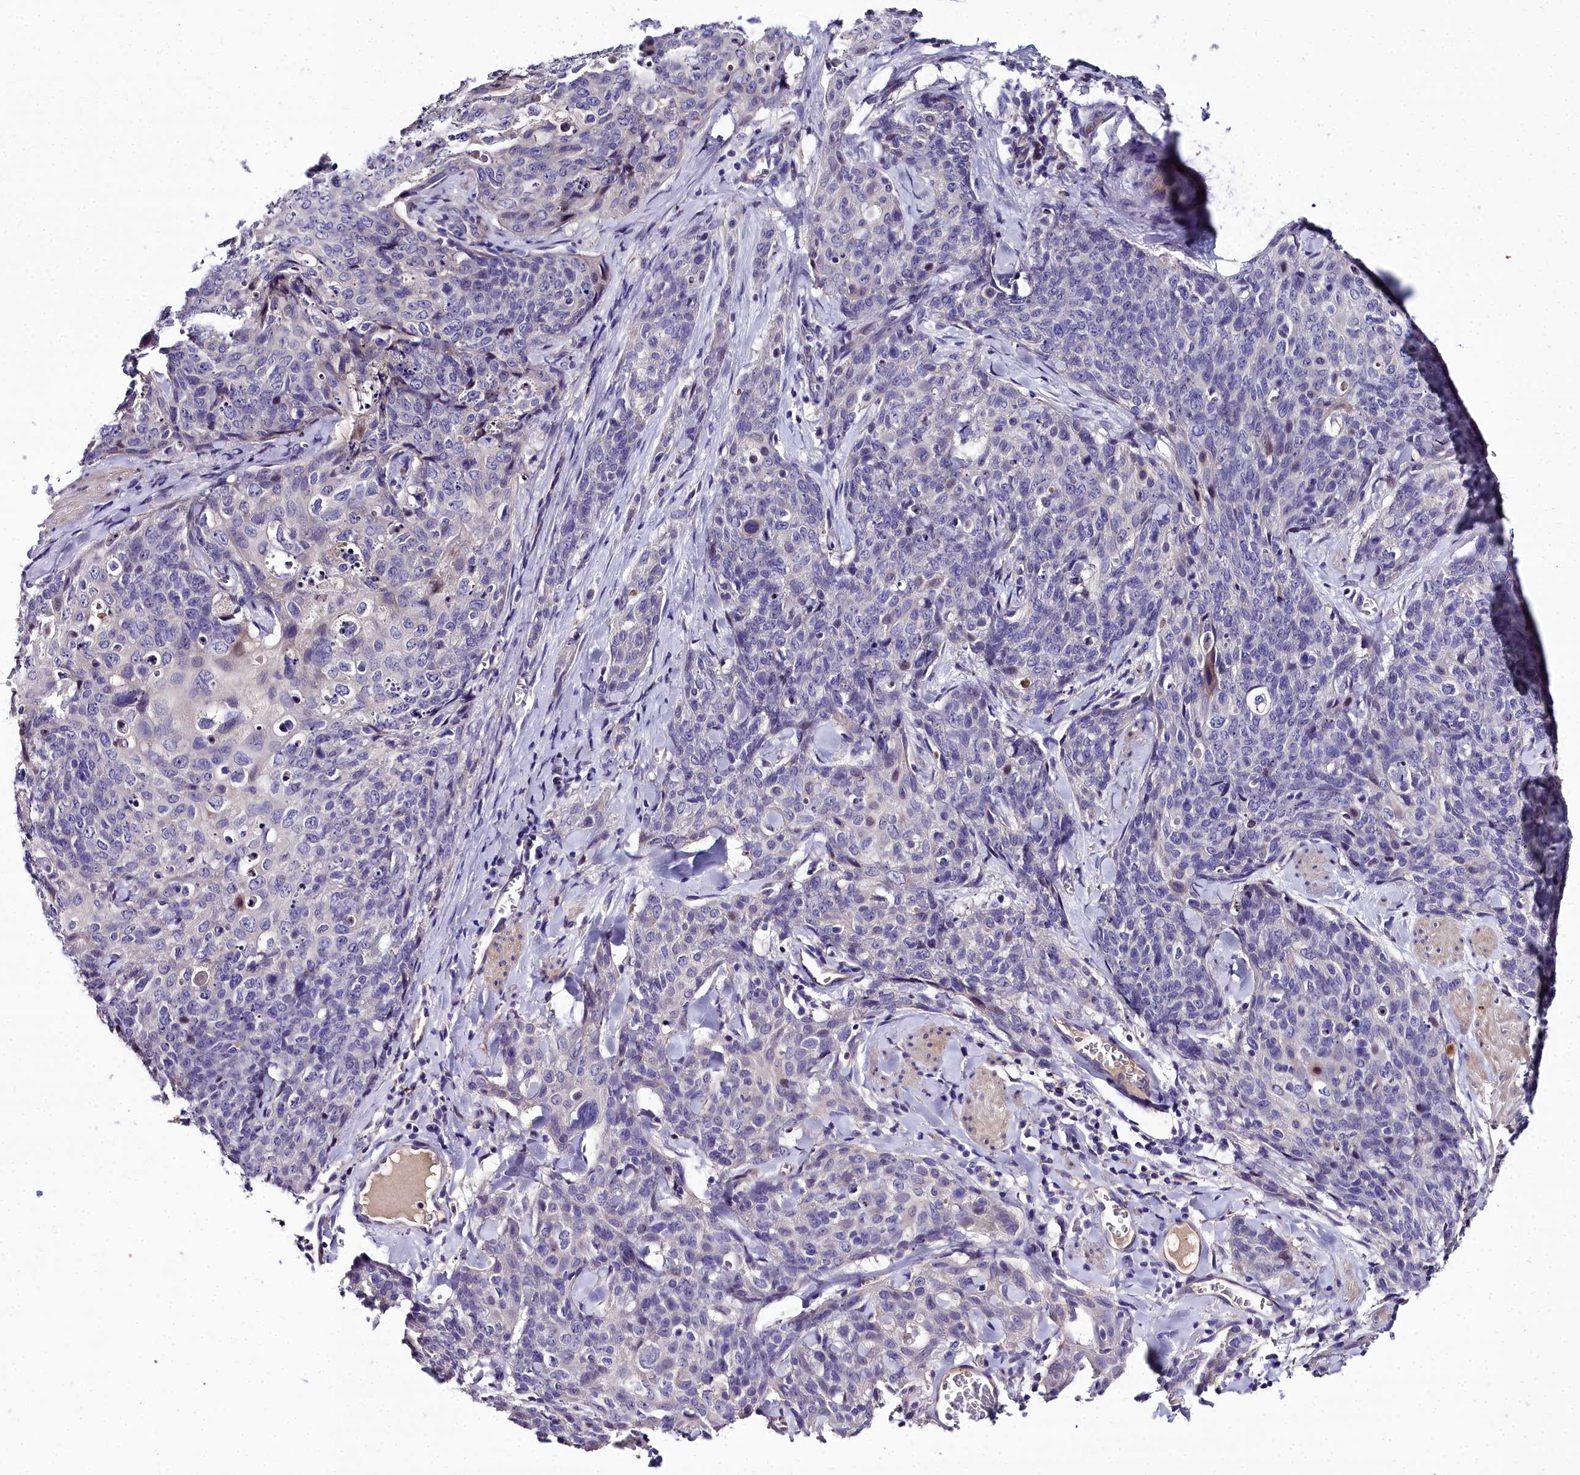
{"staining": {"intensity": "negative", "quantity": "none", "location": "none"}, "tissue": "skin cancer", "cell_type": "Tumor cells", "image_type": "cancer", "snomed": [{"axis": "morphology", "description": "Squamous cell carcinoma, NOS"}, {"axis": "topography", "description": "Skin"}, {"axis": "topography", "description": "Vulva"}], "caption": "This is a micrograph of immunohistochemistry staining of skin squamous cell carcinoma, which shows no positivity in tumor cells.", "gene": "NT5M", "patient": {"sex": "female", "age": 85}}